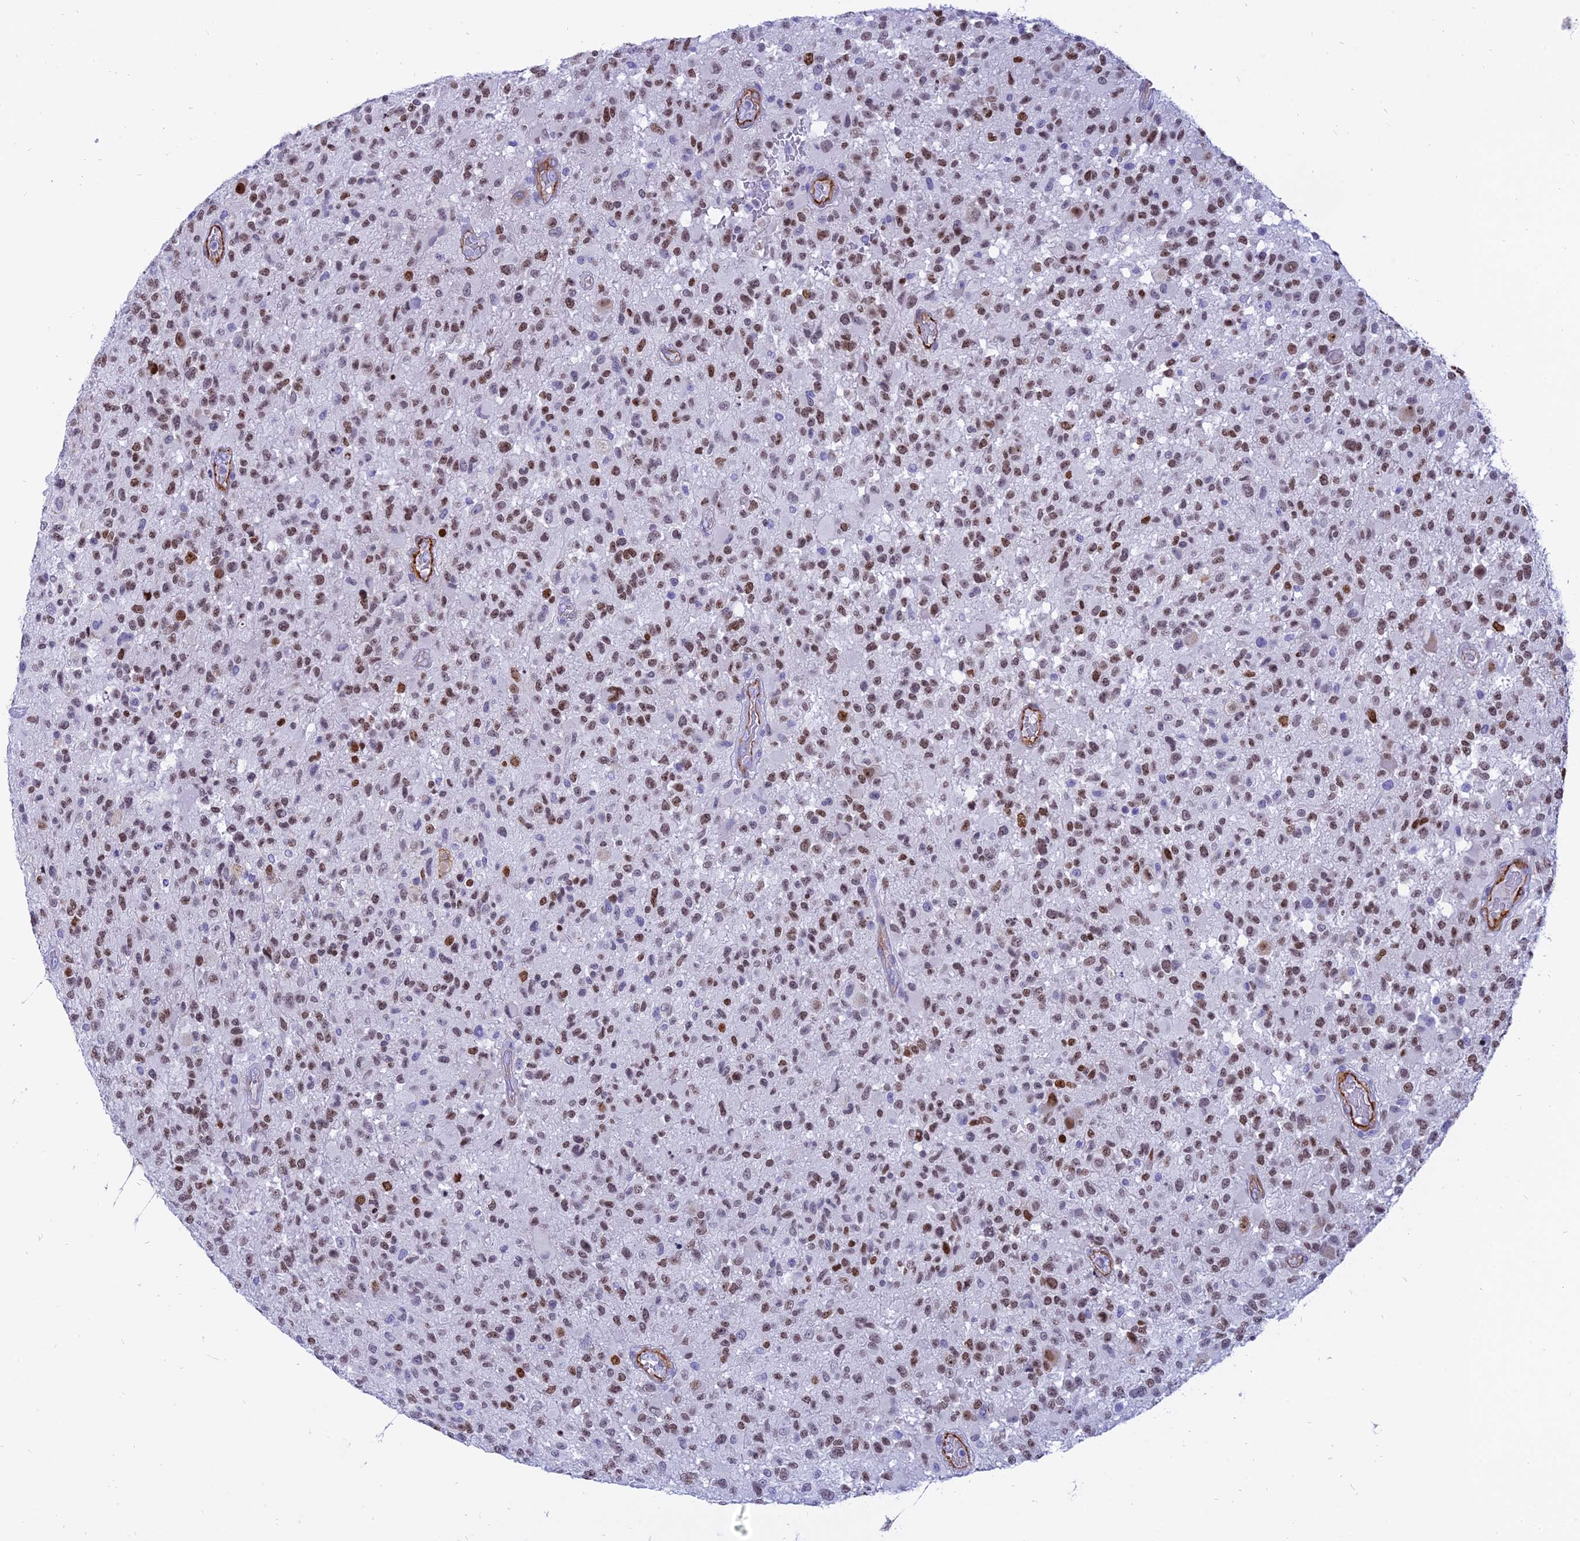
{"staining": {"intensity": "moderate", "quantity": ">75%", "location": "nuclear"}, "tissue": "glioma", "cell_type": "Tumor cells", "image_type": "cancer", "snomed": [{"axis": "morphology", "description": "Glioma, malignant, High grade"}, {"axis": "morphology", "description": "Glioblastoma, NOS"}, {"axis": "topography", "description": "Brain"}], "caption": "Immunohistochemistry (IHC) staining of glioma, which demonstrates medium levels of moderate nuclear positivity in about >75% of tumor cells indicating moderate nuclear protein positivity. The staining was performed using DAB (3,3'-diaminobenzidine) (brown) for protein detection and nuclei were counterstained in hematoxylin (blue).", "gene": "CENPV", "patient": {"sex": "male", "age": 60}}